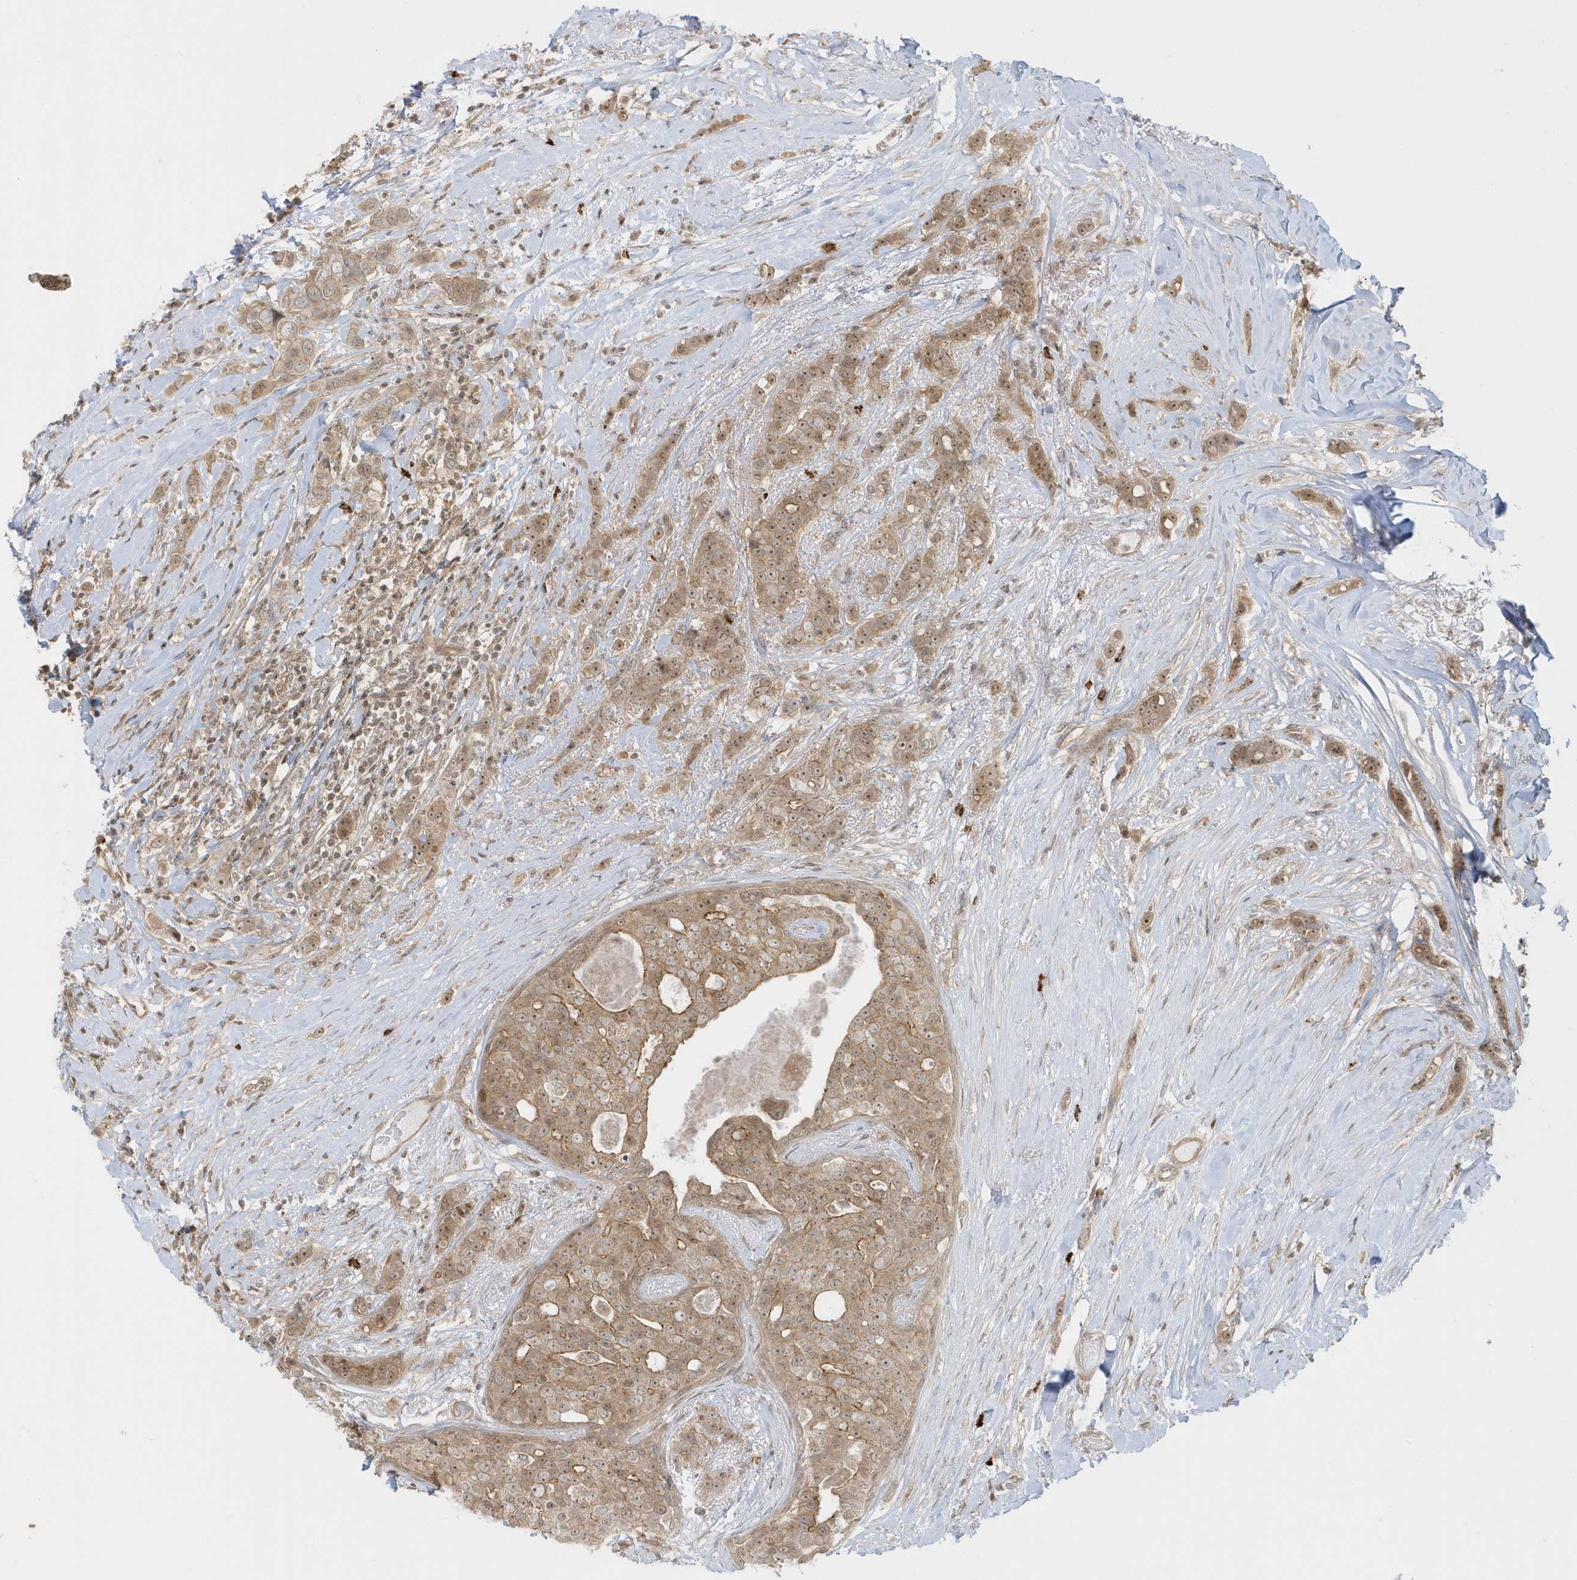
{"staining": {"intensity": "weak", "quantity": ">75%", "location": "cytoplasmic/membranous,nuclear"}, "tissue": "breast cancer", "cell_type": "Tumor cells", "image_type": "cancer", "snomed": [{"axis": "morphology", "description": "Lobular carcinoma"}, {"axis": "topography", "description": "Breast"}], "caption": "Immunohistochemical staining of breast cancer shows weak cytoplasmic/membranous and nuclear protein staining in about >75% of tumor cells. (Stains: DAB (3,3'-diaminobenzidine) in brown, nuclei in blue, Microscopy: brightfield microscopy at high magnification).", "gene": "PPP1R7", "patient": {"sex": "female", "age": 51}}